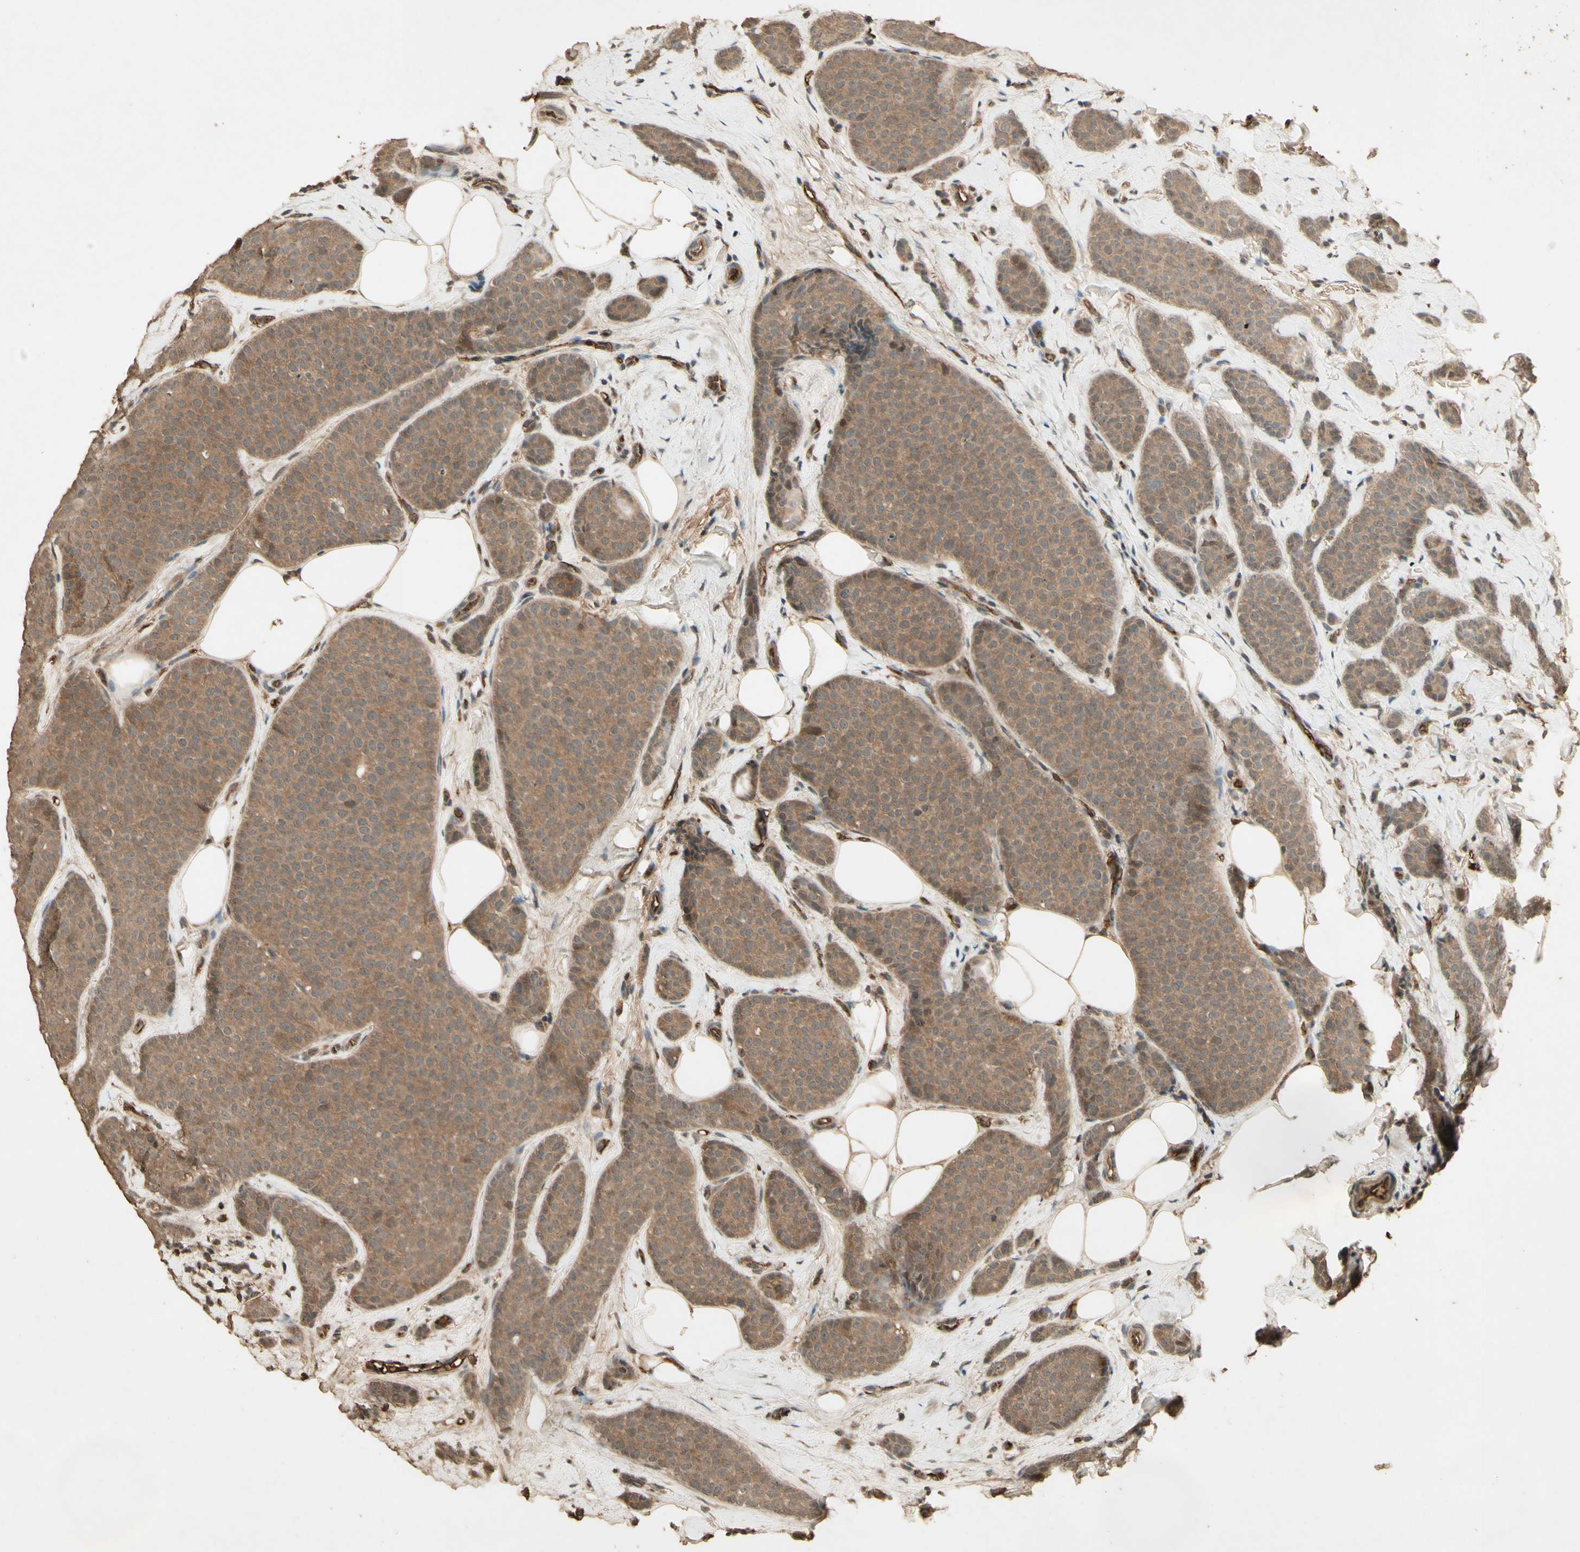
{"staining": {"intensity": "moderate", "quantity": ">75%", "location": "cytoplasmic/membranous"}, "tissue": "breast cancer", "cell_type": "Tumor cells", "image_type": "cancer", "snomed": [{"axis": "morphology", "description": "Lobular carcinoma"}, {"axis": "topography", "description": "Skin"}, {"axis": "topography", "description": "Breast"}], "caption": "Breast cancer (lobular carcinoma) tissue displays moderate cytoplasmic/membranous expression in approximately >75% of tumor cells", "gene": "SMAD9", "patient": {"sex": "female", "age": 46}}